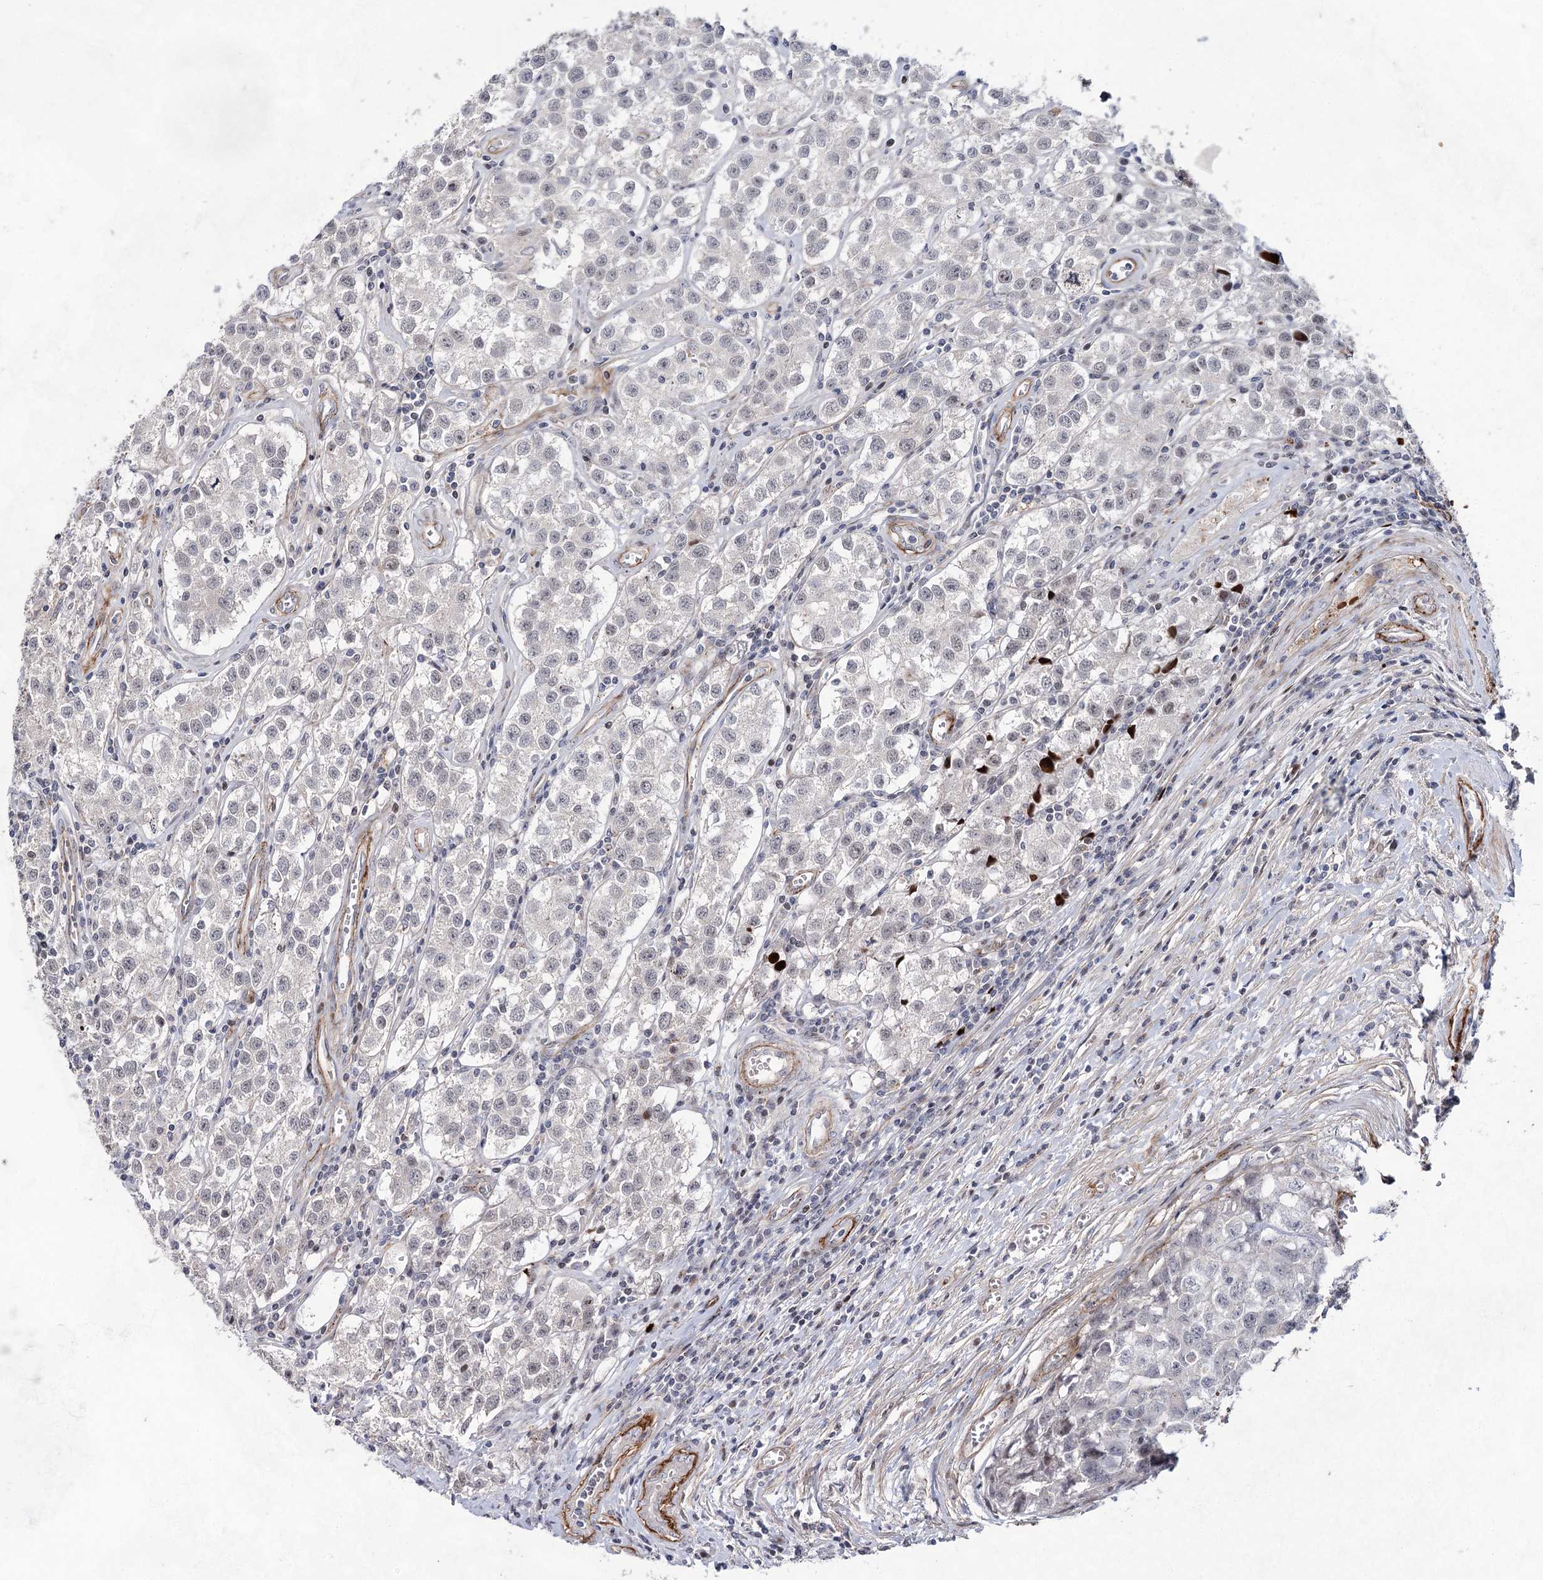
{"staining": {"intensity": "negative", "quantity": "none", "location": "none"}, "tissue": "testis cancer", "cell_type": "Tumor cells", "image_type": "cancer", "snomed": [{"axis": "morphology", "description": "Seminoma, NOS"}, {"axis": "morphology", "description": "Carcinoma, Embryonal, NOS"}, {"axis": "topography", "description": "Testis"}], "caption": "Protein analysis of testis embryonal carcinoma displays no significant staining in tumor cells. (DAB (3,3'-diaminobenzidine) immunohistochemistry, high magnification).", "gene": "ATL2", "patient": {"sex": "male", "age": 43}}